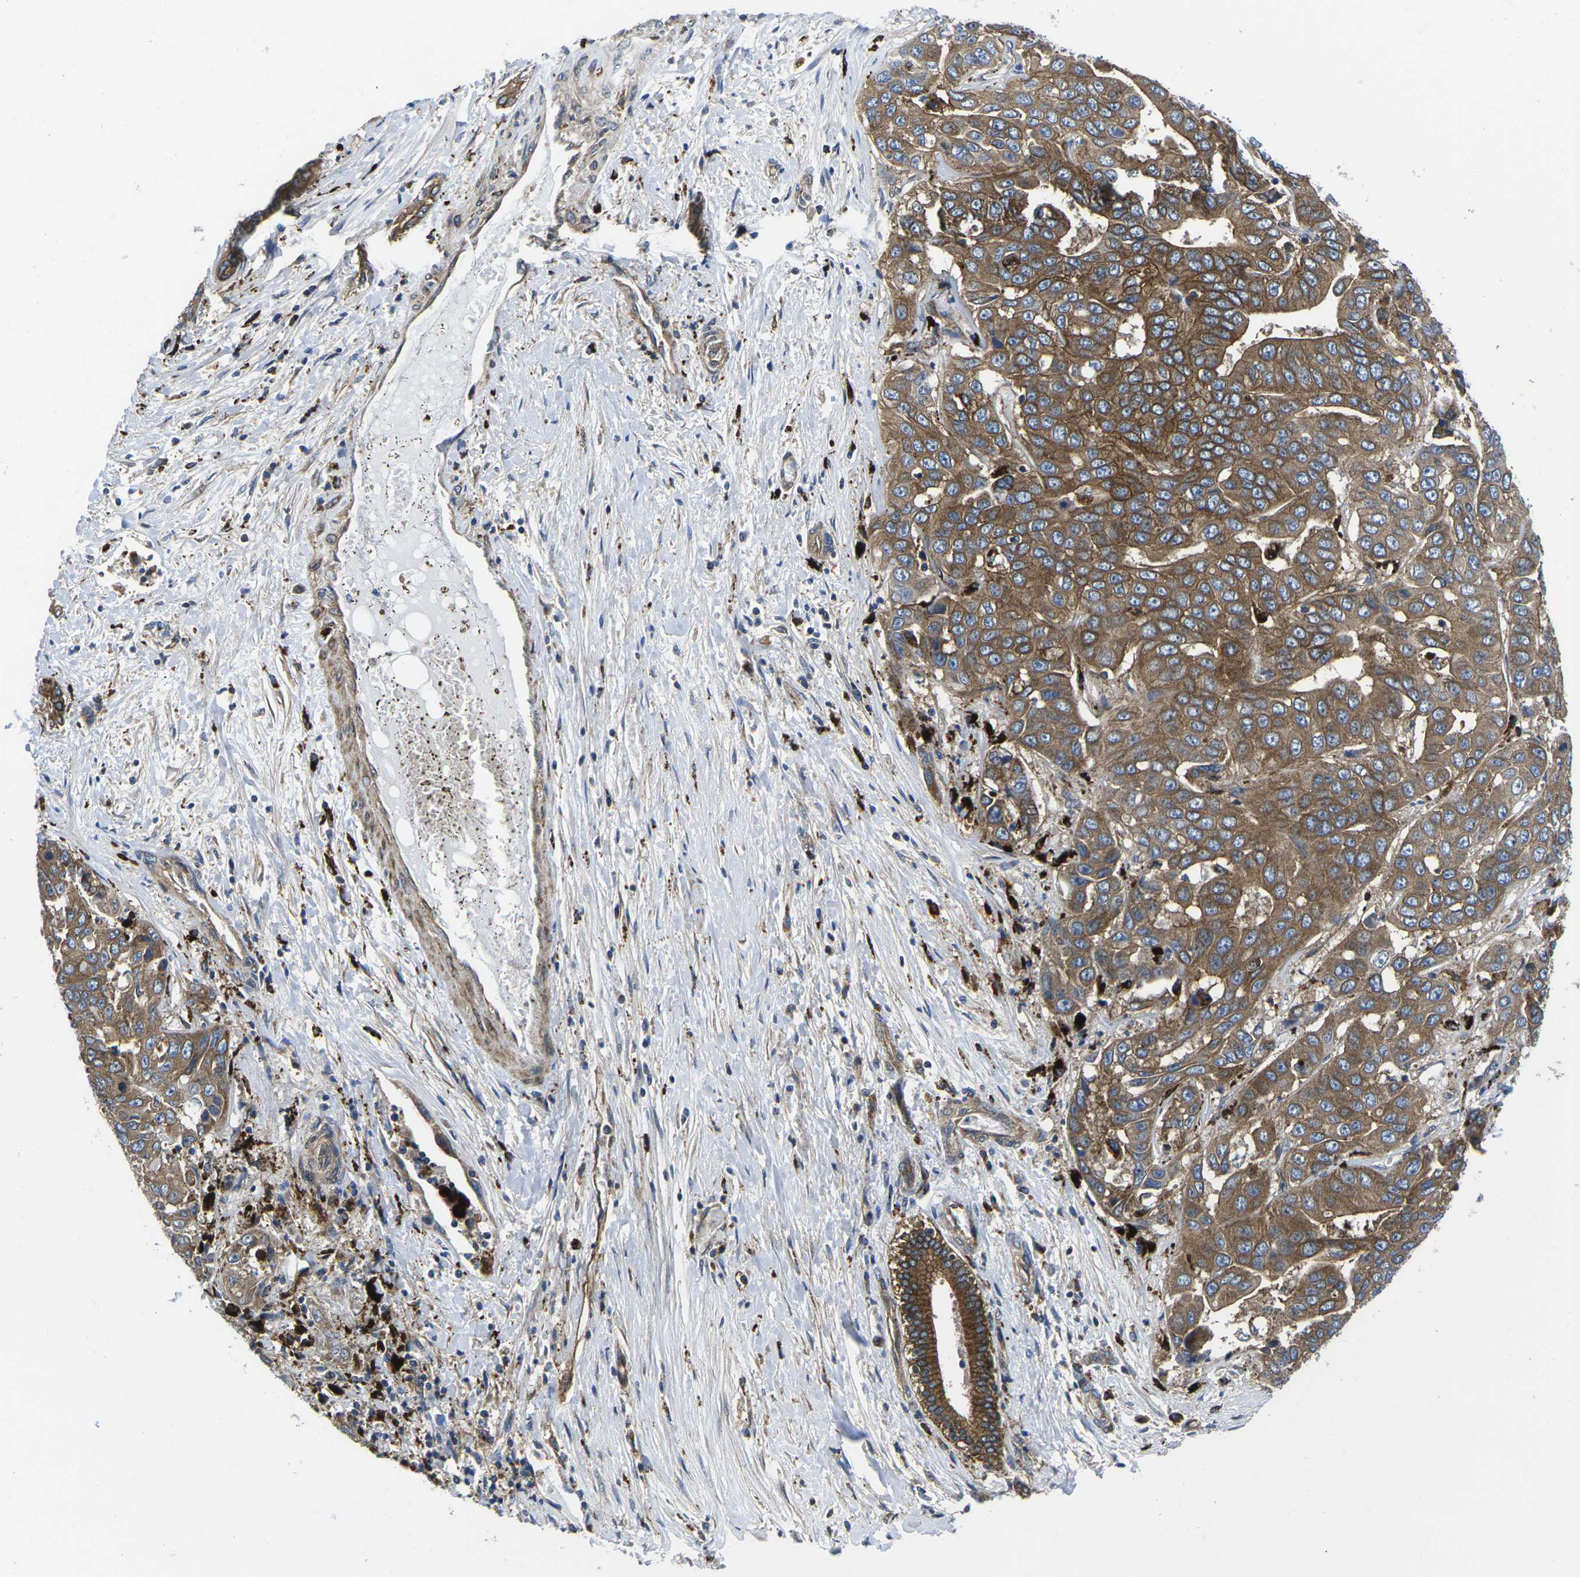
{"staining": {"intensity": "strong", "quantity": ">75%", "location": "cytoplasmic/membranous"}, "tissue": "liver cancer", "cell_type": "Tumor cells", "image_type": "cancer", "snomed": [{"axis": "morphology", "description": "Cholangiocarcinoma"}, {"axis": "topography", "description": "Liver"}], "caption": "Immunohistochemistry staining of cholangiocarcinoma (liver), which displays high levels of strong cytoplasmic/membranous positivity in about >75% of tumor cells indicating strong cytoplasmic/membranous protein positivity. The staining was performed using DAB (brown) for protein detection and nuclei were counterstained in hematoxylin (blue).", "gene": "DLG1", "patient": {"sex": "female", "age": 52}}